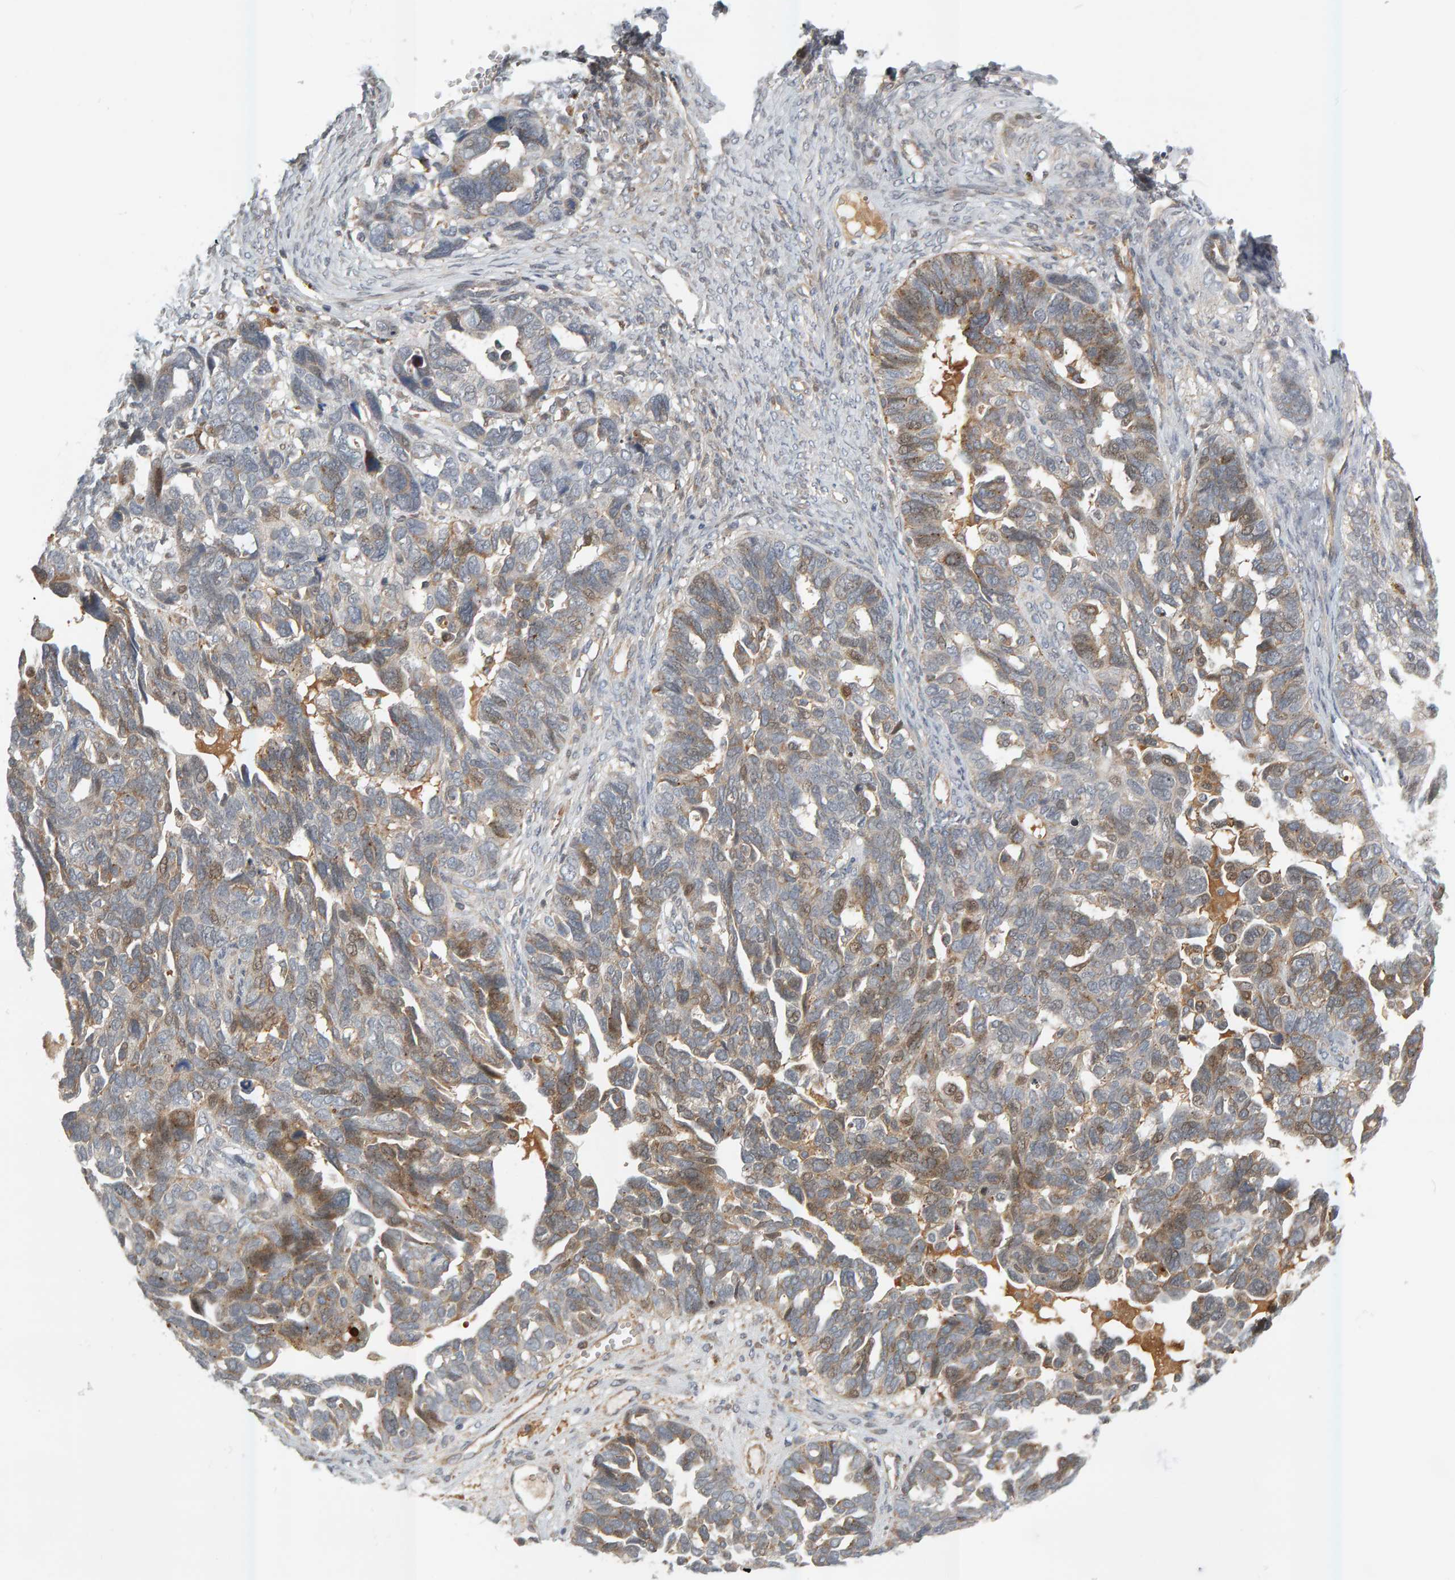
{"staining": {"intensity": "weak", "quantity": "25%-75%", "location": "cytoplasmic/membranous"}, "tissue": "ovarian cancer", "cell_type": "Tumor cells", "image_type": "cancer", "snomed": [{"axis": "morphology", "description": "Cystadenocarcinoma, serous, NOS"}, {"axis": "topography", "description": "Ovary"}], "caption": "Immunohistochemical staining of human ovarian cancer (serous cystadenocarcinoma) reveals low levels of weak cytoplasmic/membranous expression in about 25%-75% of tumor cells. (IHC, brightfield microscopy, high magnification).", "gene": "ZNF160", "patient": {"sex": "female", "age": 79}}